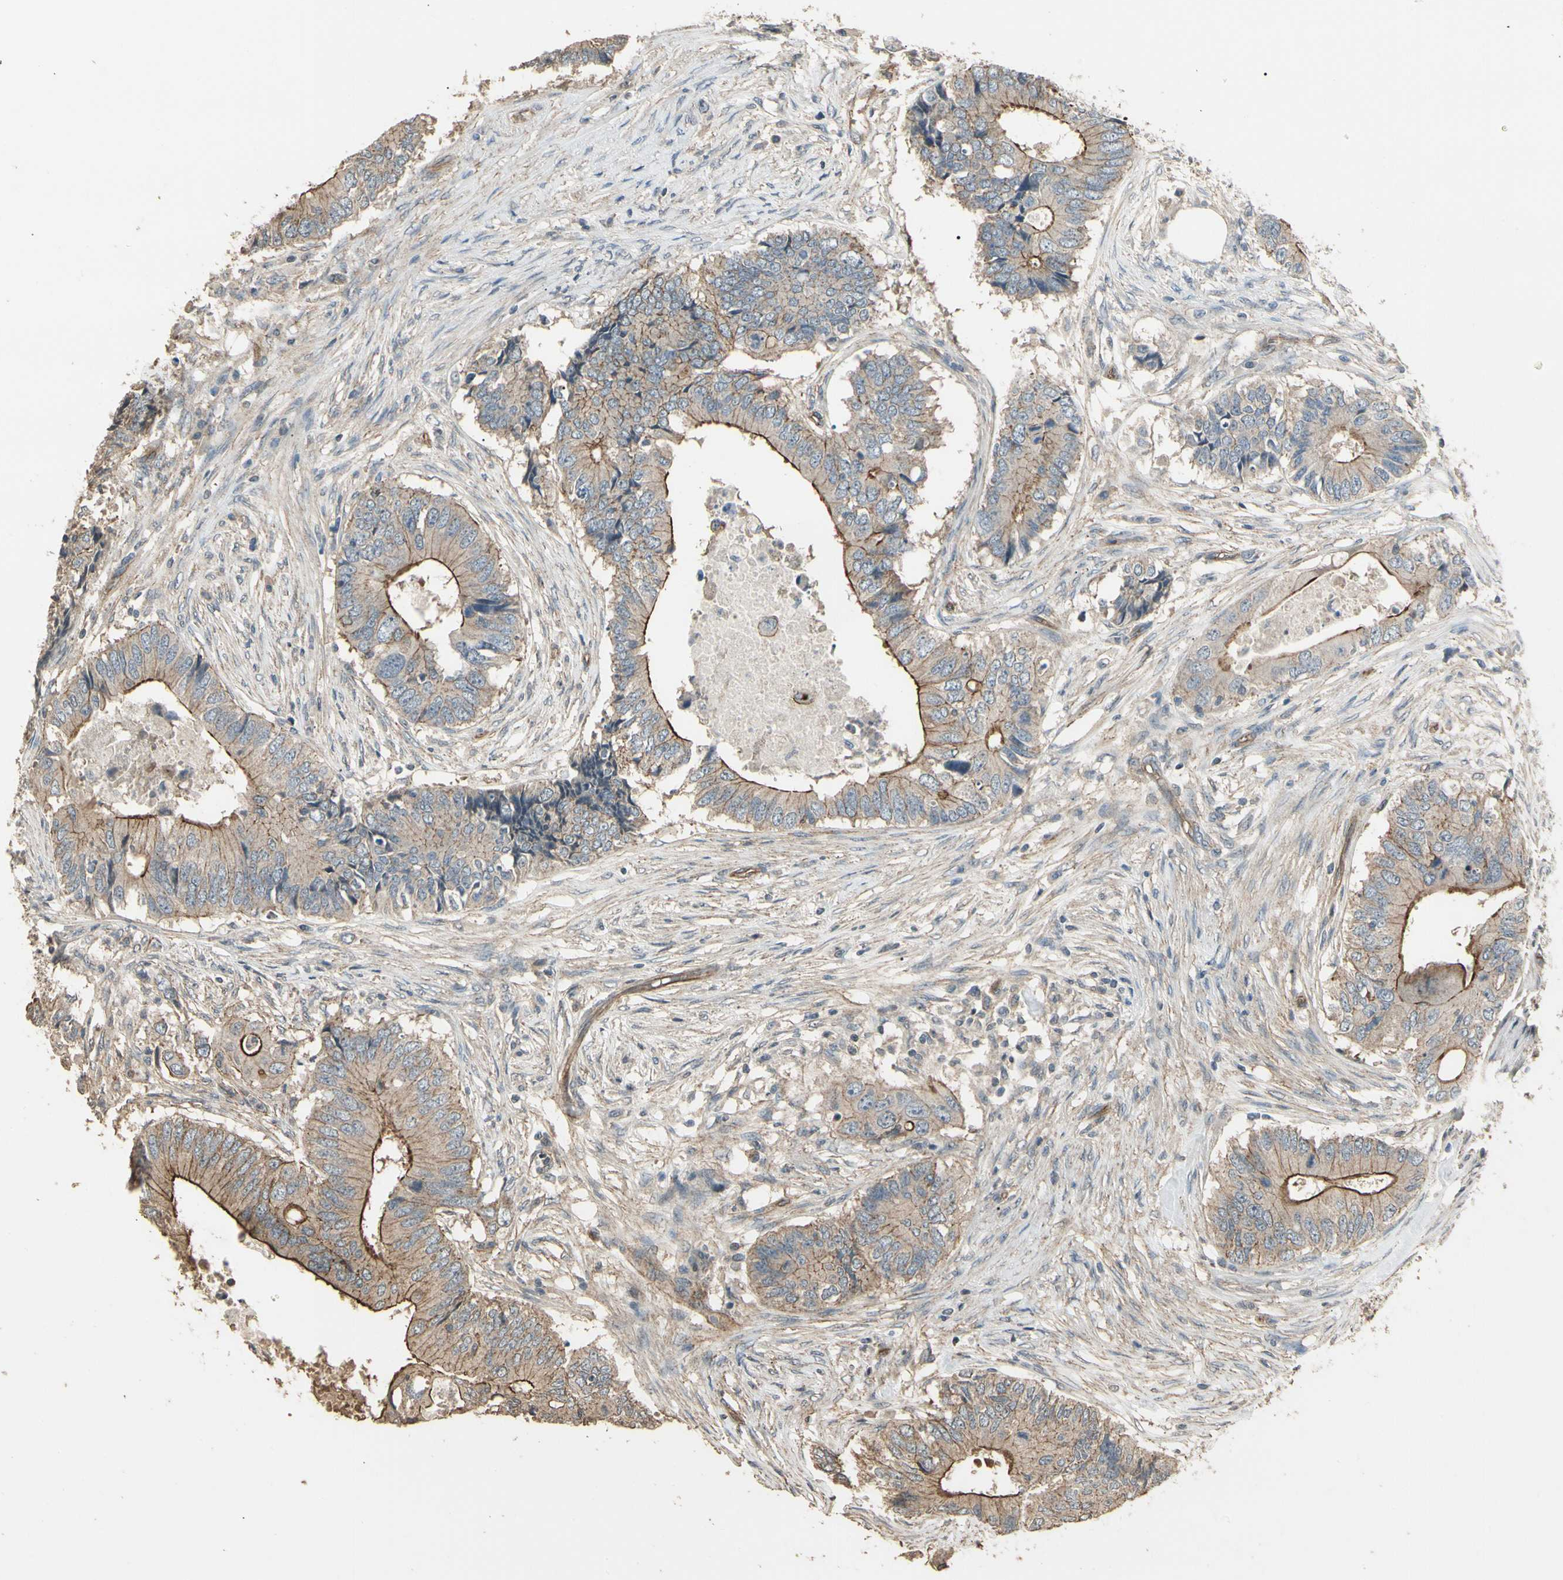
{"staining": {"intensity": "moderate", "quantity": ">75%", "location": "cytoplasmic/membranous"}, "tissue": "colorectal cancer", "cell_type": "Tumor cells", "image_type": "cancer", "snomed": [{"axis": "morphology", "description": "Adenocarcinoma, NOS"}, {"axis": "topography", "description": "Colon"}], "caption": "DAB immunohistochemical staining of human colorectal adenocarcinoma reveals moderate cytoplasmic/membranous protein staining in about >75% of tumor cells.", "gene": "RNF180", "patient": {"sex": "male", "age": 71}}